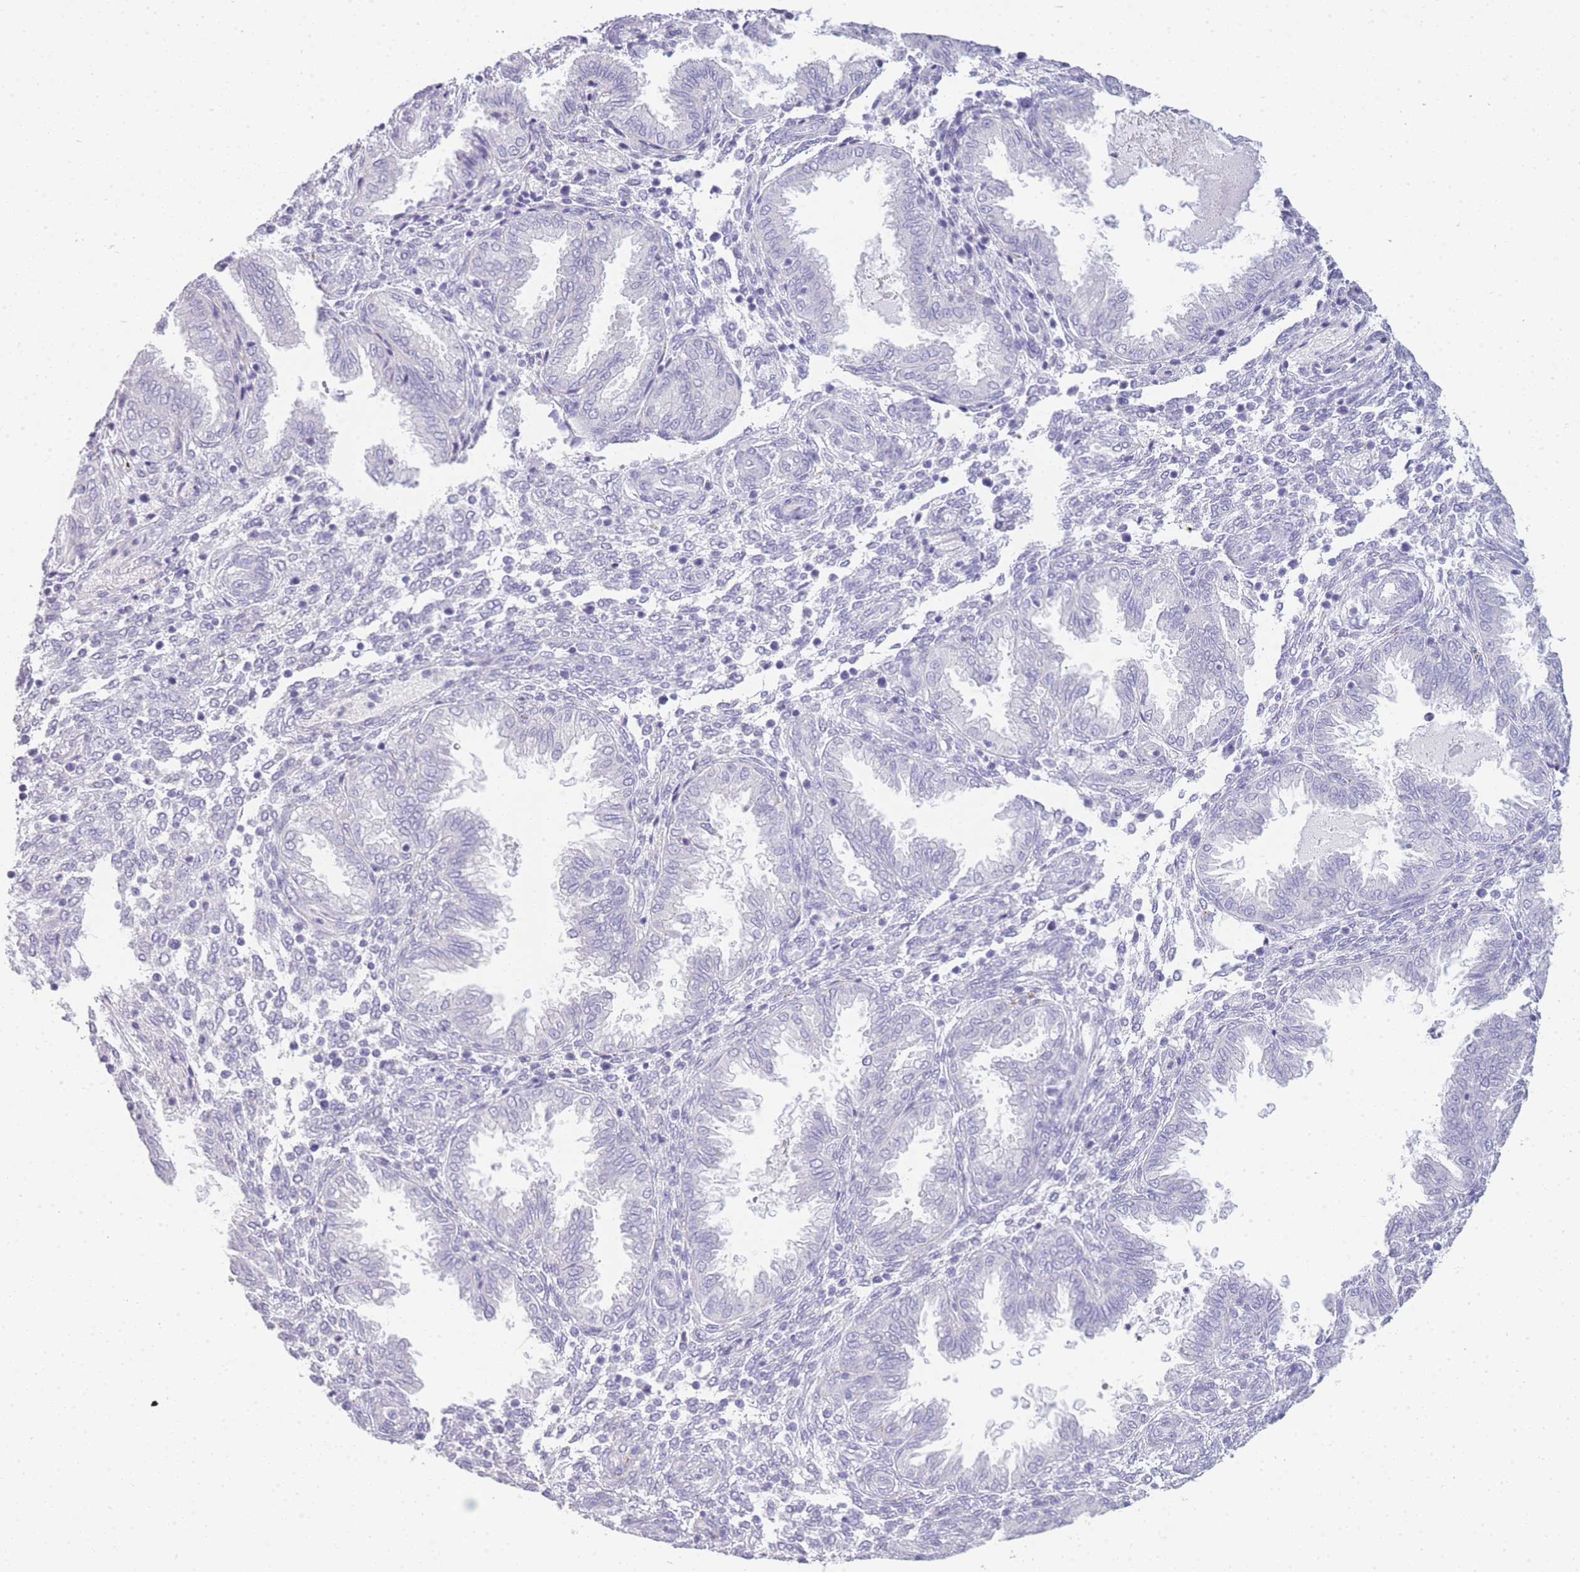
{"staining": {"intensity": "negative", "quantity": "none", "location": "none"}, "tissue": "endometrium", "cell_type": "Cells in endometrial stroma", "image_type": "normal", "snomed": [{"axis": "morphology", "description": "Normal tissue, NOS"}, {"axis": "topography", "description": "Endometrium"}], "caption": "Immunohistochemistry histopathology image of unremarkable endometrium: endometrium stained with DAB demonstrates no significant protein staining in cells in endometrial stroma.", "gene": "RHO", "patient": {"sex": "female", "age": 33}}